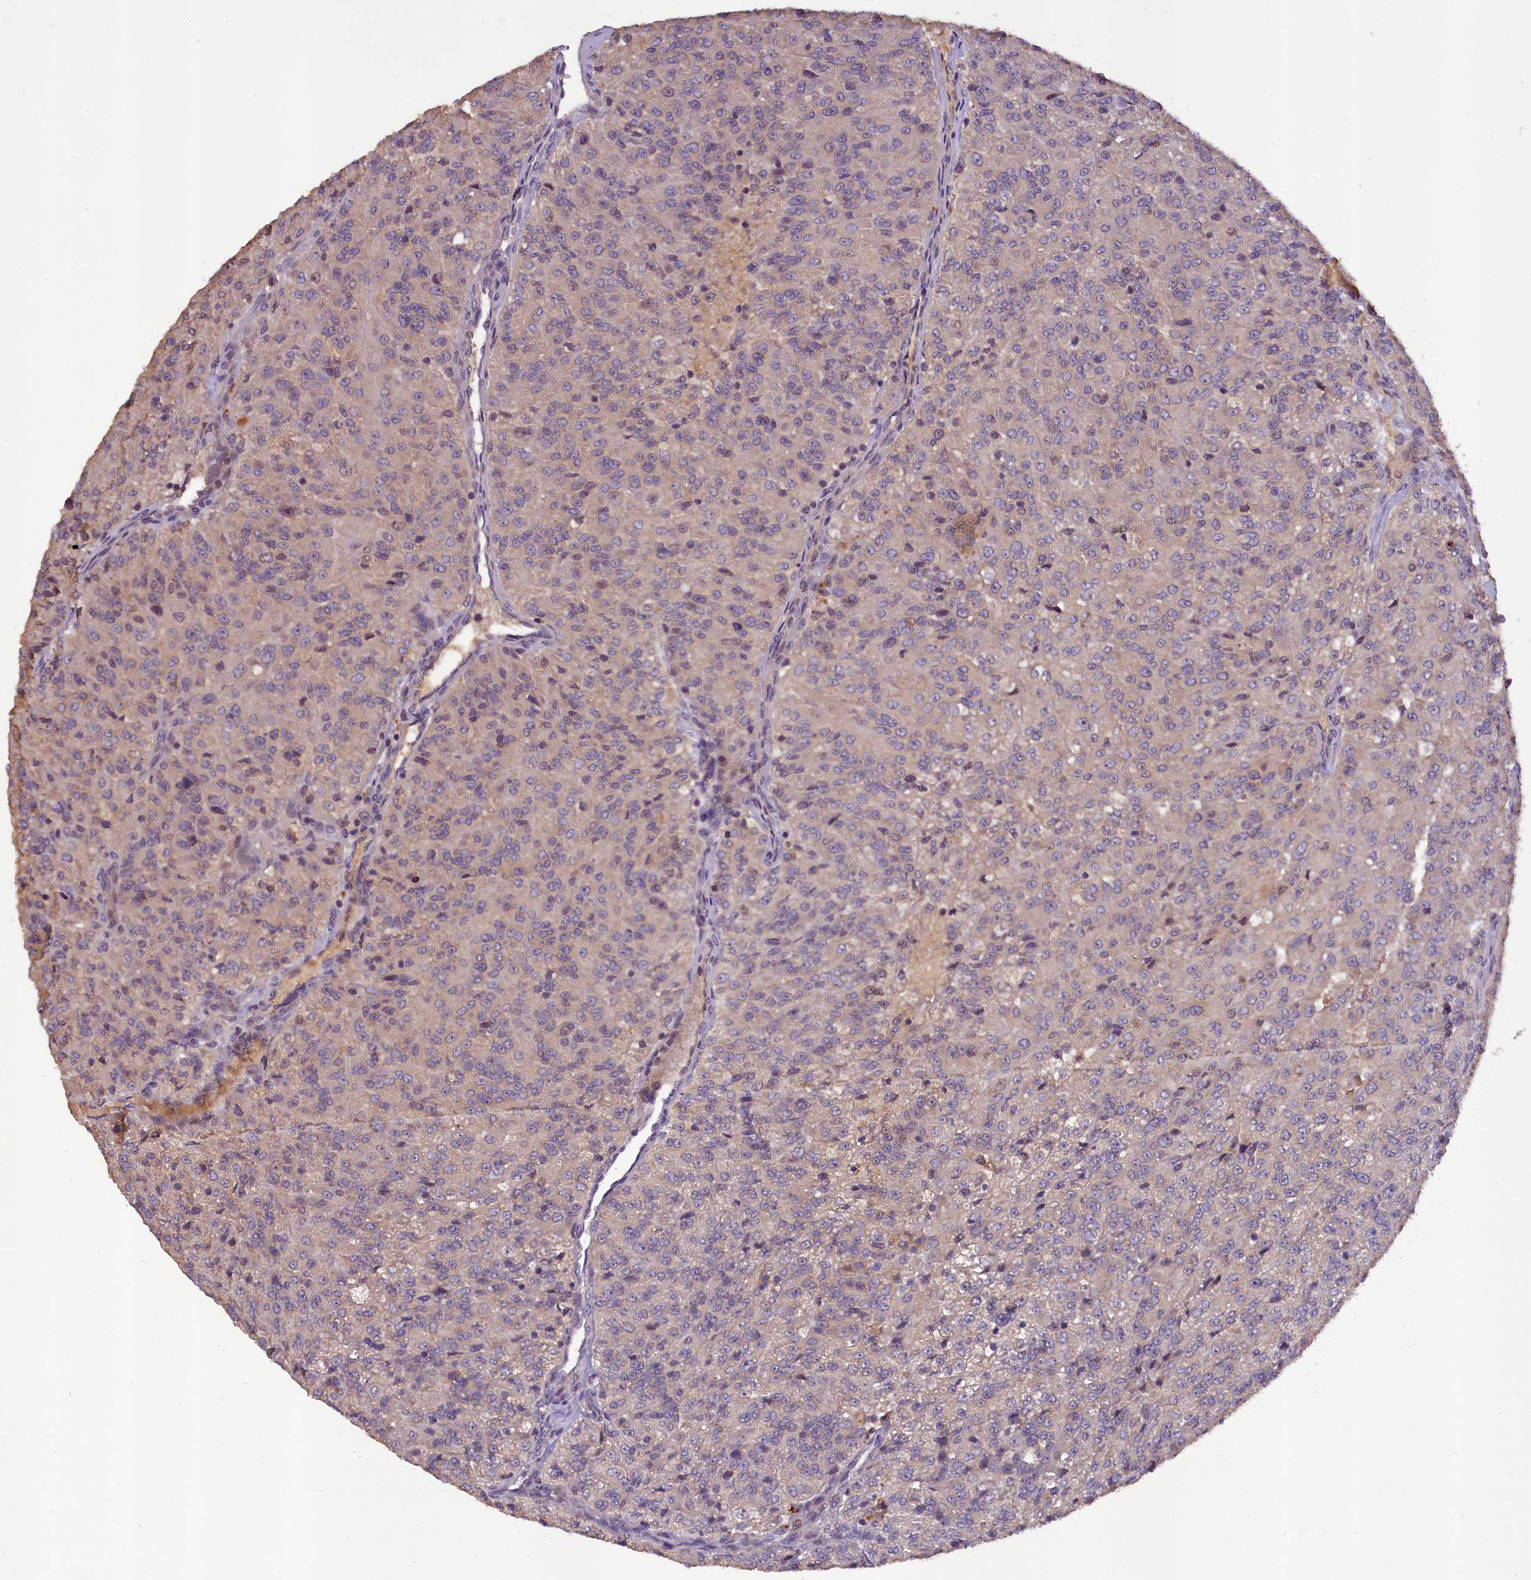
{"staining": {"intensity": "negative", "quantity": "none", "location": "none"}, "tissue": "renal cancer", "cell_type": "Tumor cells", "image_type": "cancer", "snomed": [{"axis": "morphology", "description": "Adenocarcinoma, NOS"}, {"axis": "topography", "description": "Kidney"}], "caption": "Immunohistochemistry (IHC) micrograph of neoplastic tissue: human renal adenocarcinoma stained with DAB (3,3'-diaminobenzidine) shows no significant protein expression in tumor cells.", "gene": "DNAJB9", "patient": {"sex": "female", "age": 63}}